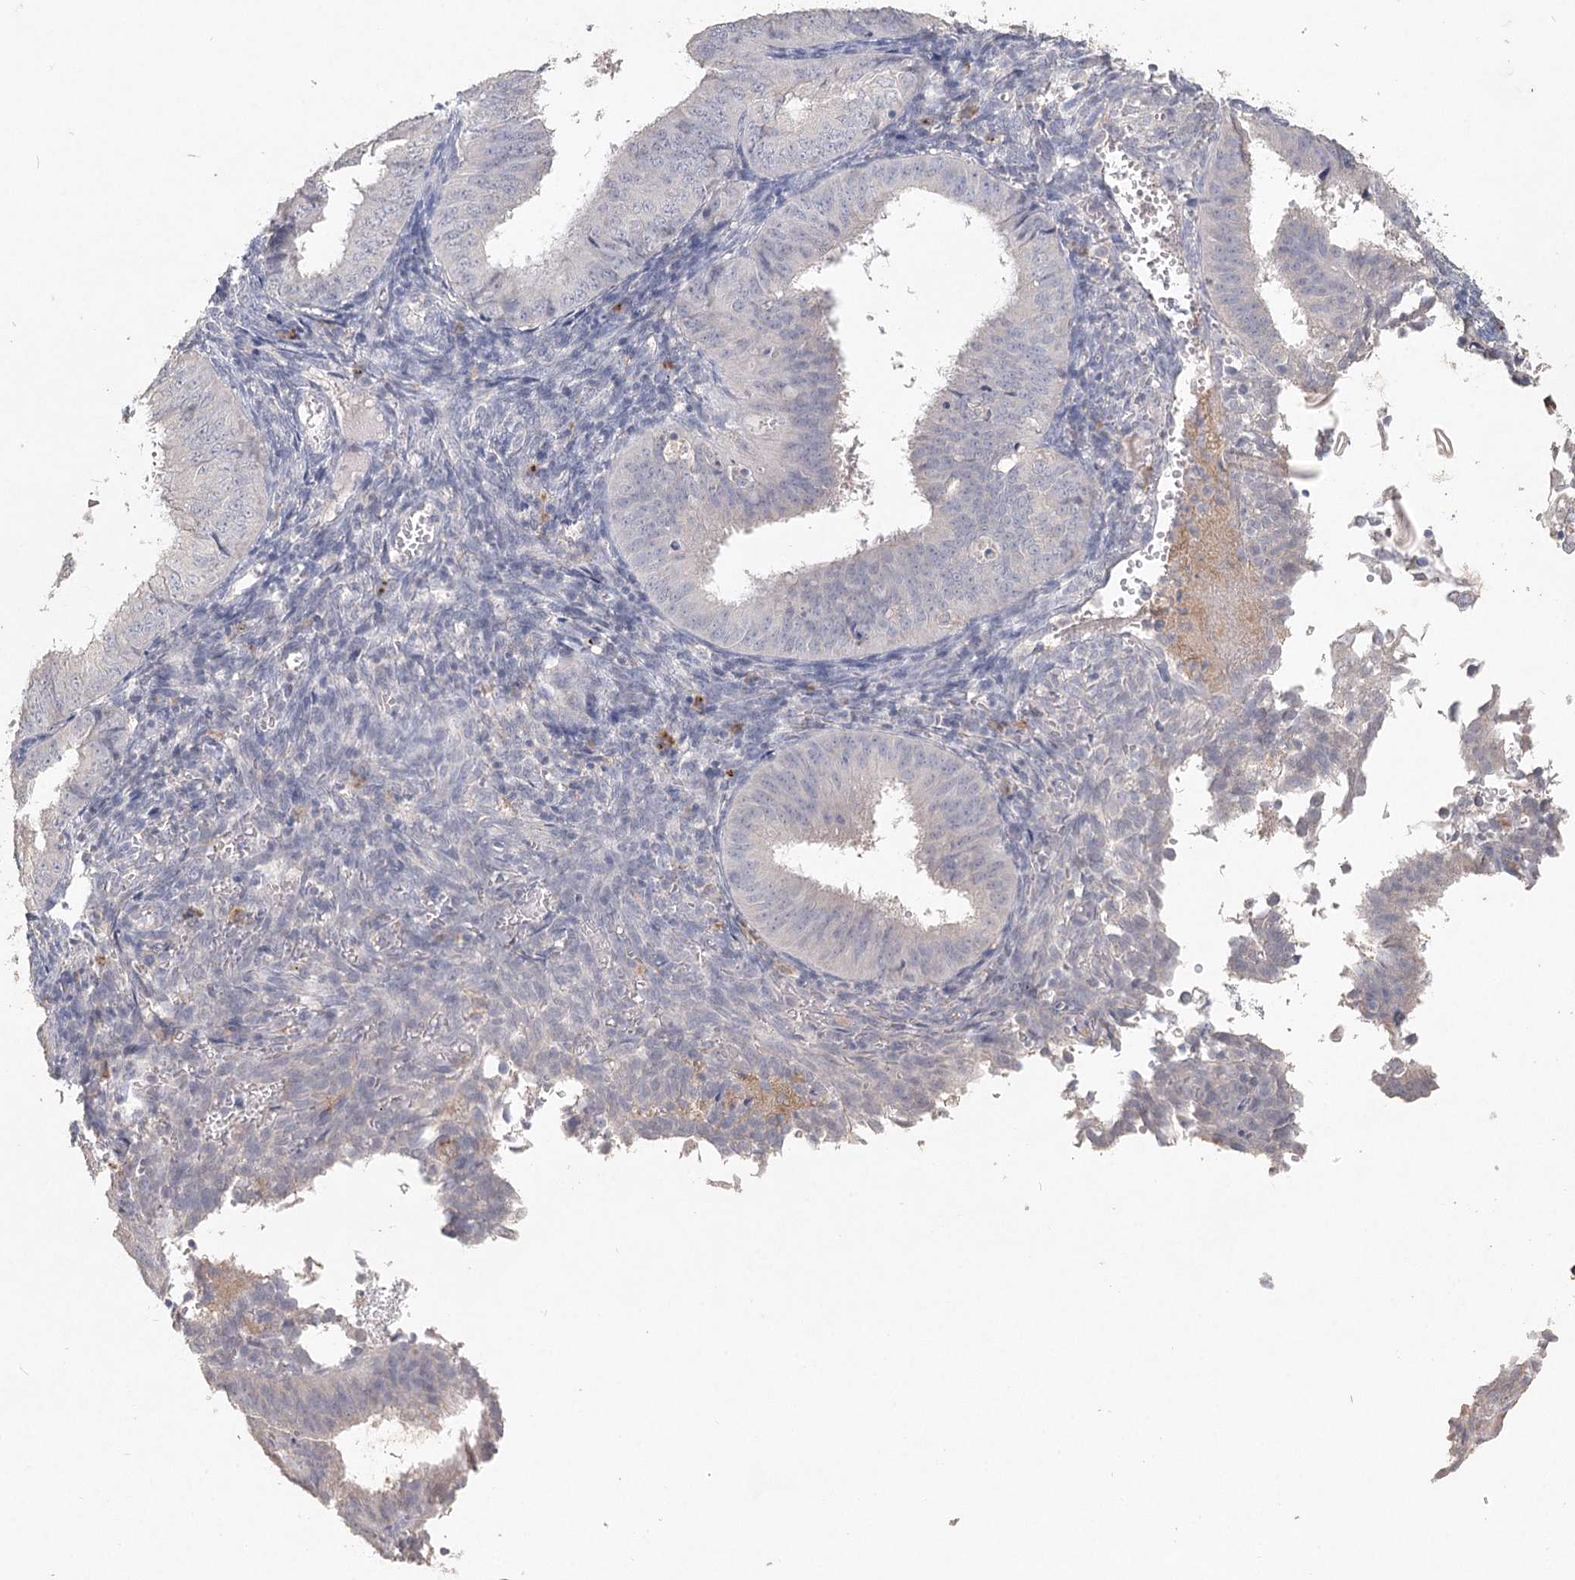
{"staining": {"intensity": "weak", "quantity": "<25%", "location": "cytoplasmic/membranous"}, "tissue": "endometrial cancer", "cell_type": "Tumor cells", "image_type": "cancer", "snomed": [{"axis": "morphology", "description": "Normal tissue, NOS"}, {"axis": "morphology", "description": "Adenocarcinoma, NOS"}, {"axis": "topography", "description": "Endometrium"}], "caption": "A photomicrograph of endometrial cancer (adenocarcinoma) stained for a protein exhibits no brown staining in tumor cells.", "gene": "ARSI", "patient": {"sex": "female", "age": 53}}